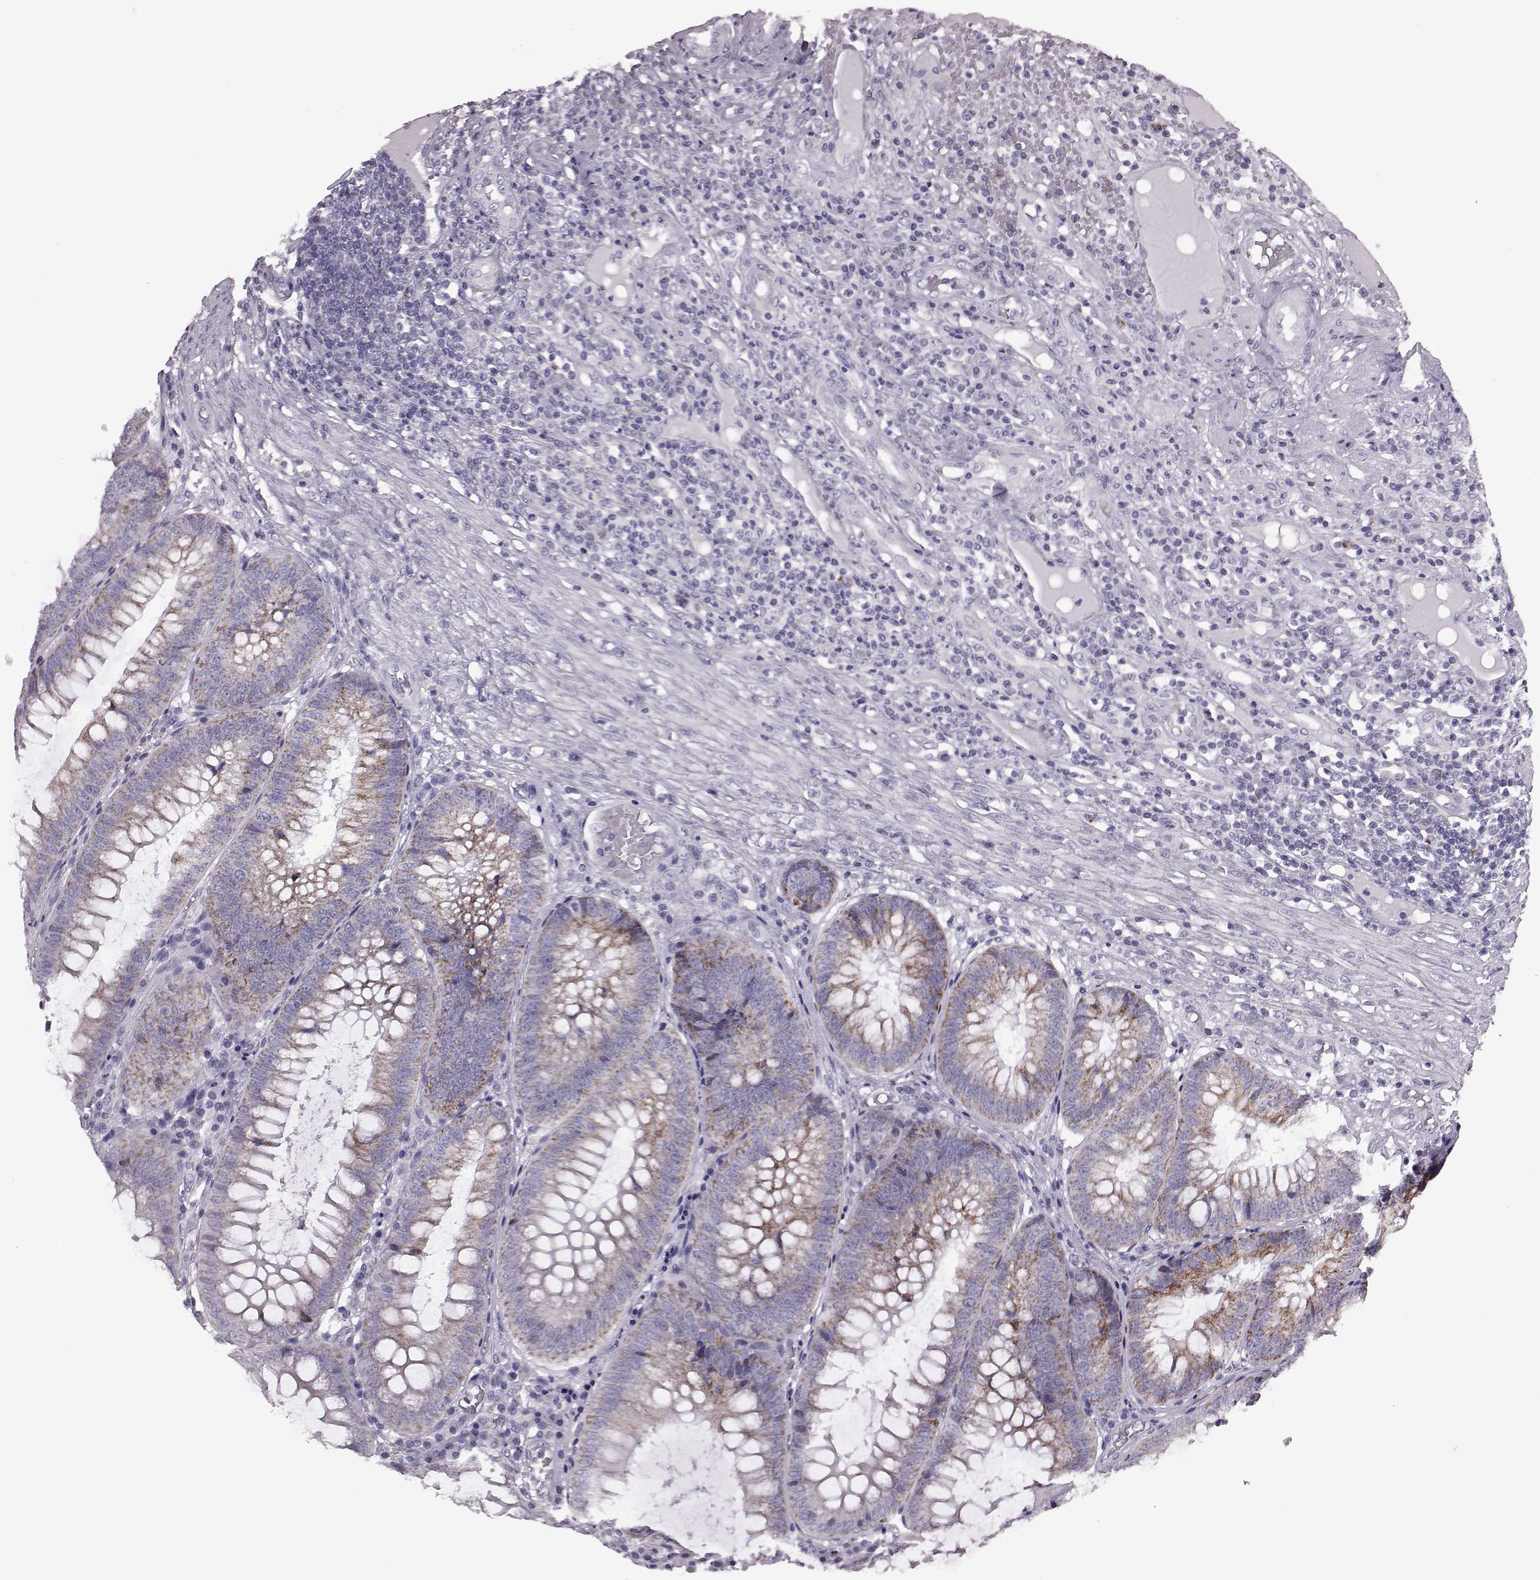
{"staining": {"intensity": "moderate", "quantity": ">75%", "location": "cytoplasmic/membranous"}, "tissue": "appendix", "cell_type": "Glandular cells", "image_type": "normal", "snomed": [{"axis": "morphology", "description": "Normal tissue, NOS"}, {"axis": "morphology", "description": "Inflammation, NOS"}, {"axis": "topography", "description": "Appendix"}], "caption": "Immunohistochemical staining of benign human appendix shows medium levels of moderate cytoplasmic/membranous positivity in approximately >75% of glandular cells. The staining was performed using DAB to visualize the protein expression in brown, while the nuclei were stained in blue with hematoxylin (Magnification: 20x).", "gene": "RIMS2", "patient": {"sex": "male", "age": 16}}